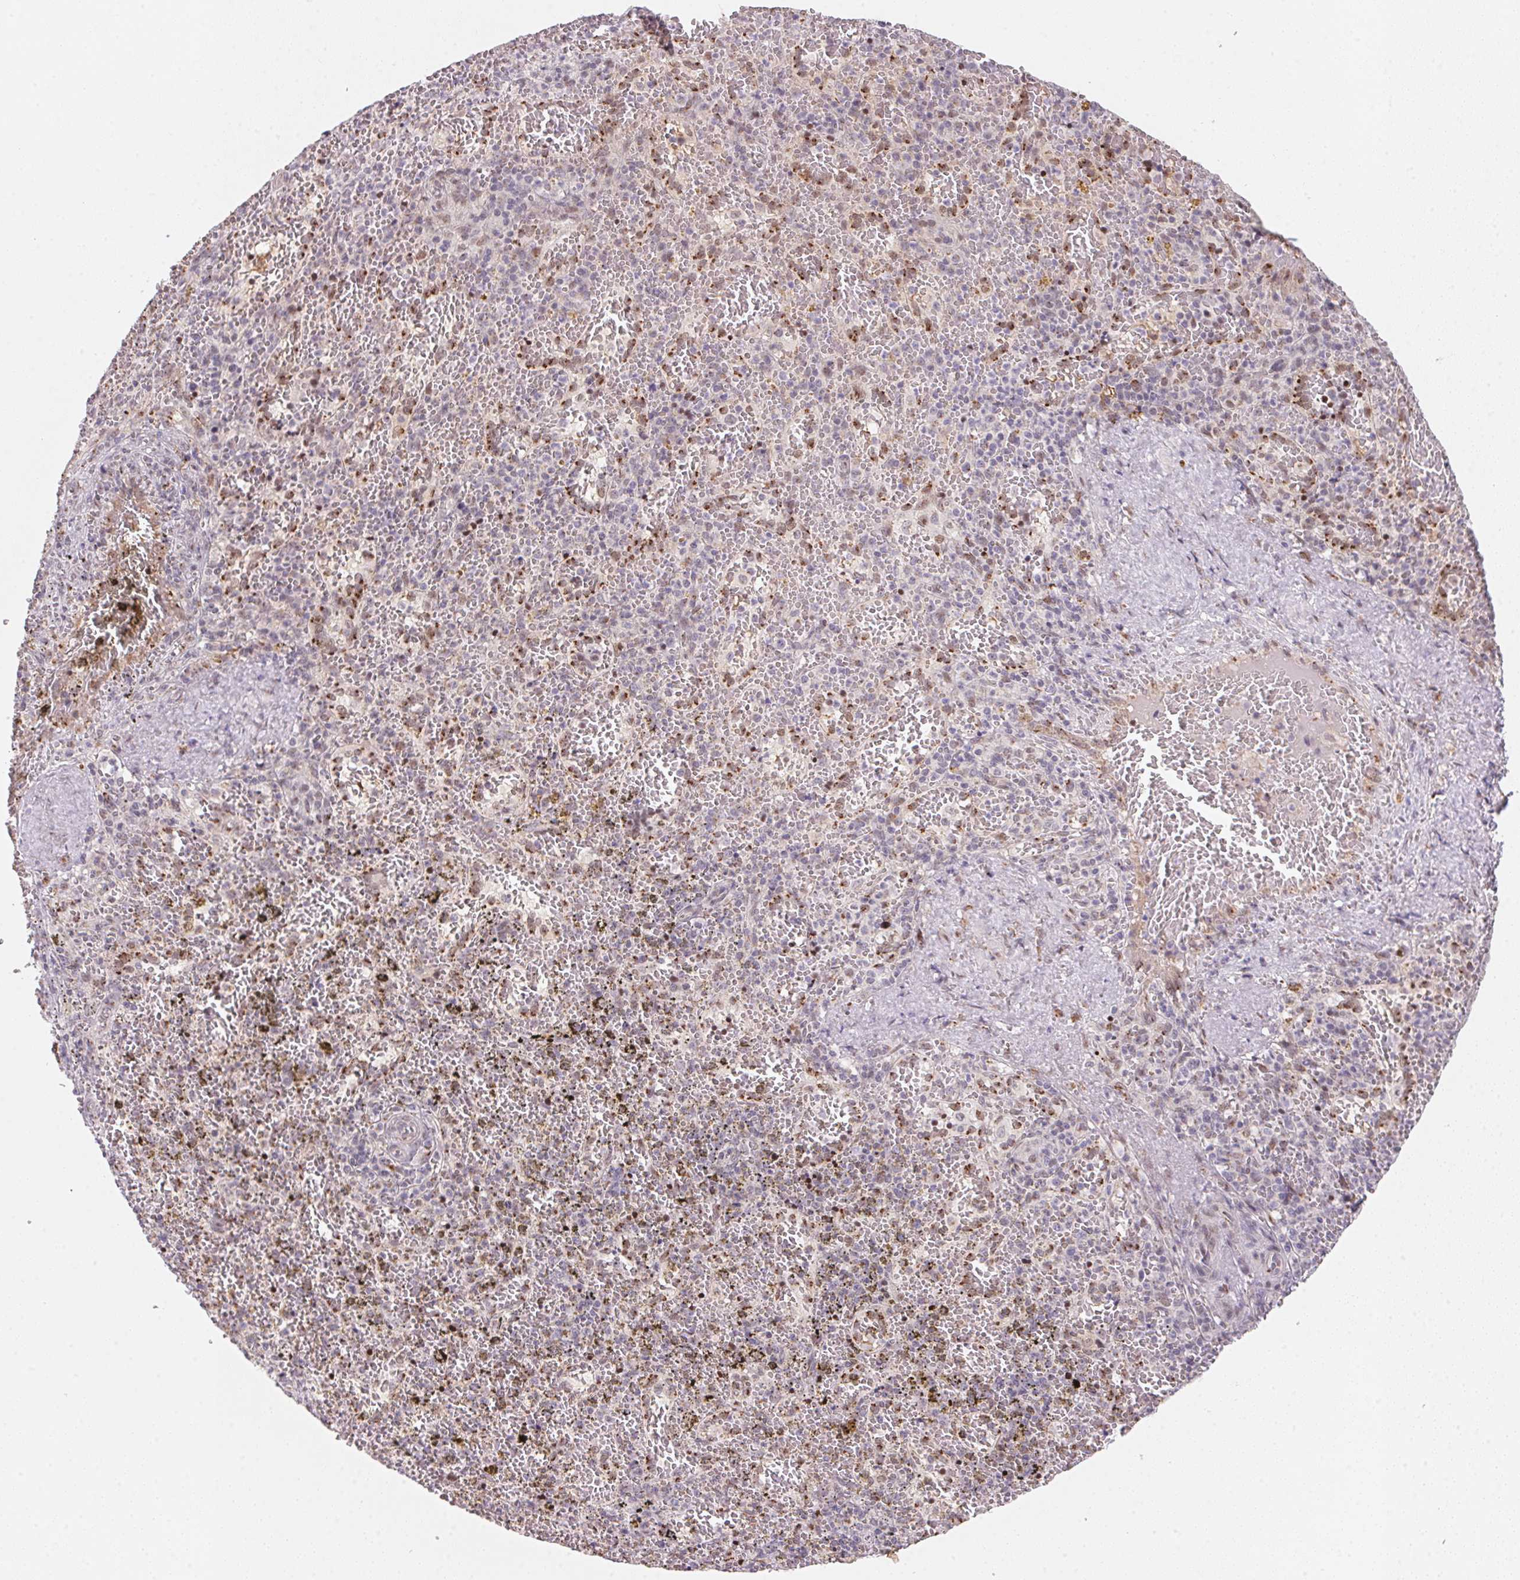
{"staining": {"intensity": "moderate", "quantity": "<25%", "location": "cytoplasmic/membranous"}, "tissue": "spleen", "cell_type": "Cells in red pulp", "image_type": "normal", "snomed": [{"axis": "morphology", "description": "Normal tissue, NOS"}, {"axis": "topography", "description": "Spleen"}], "caption": "Unremarkable spleen shows moderate cytoplasmic/membranous staining in approximately <25% of cells in red pulp Using DAB (brown) and hematoxylin (blue) stains, captured at high magnification using brightfield microscopy..", "gene": "RAB22A", "patient": {"sex": "female", "age": 50}}